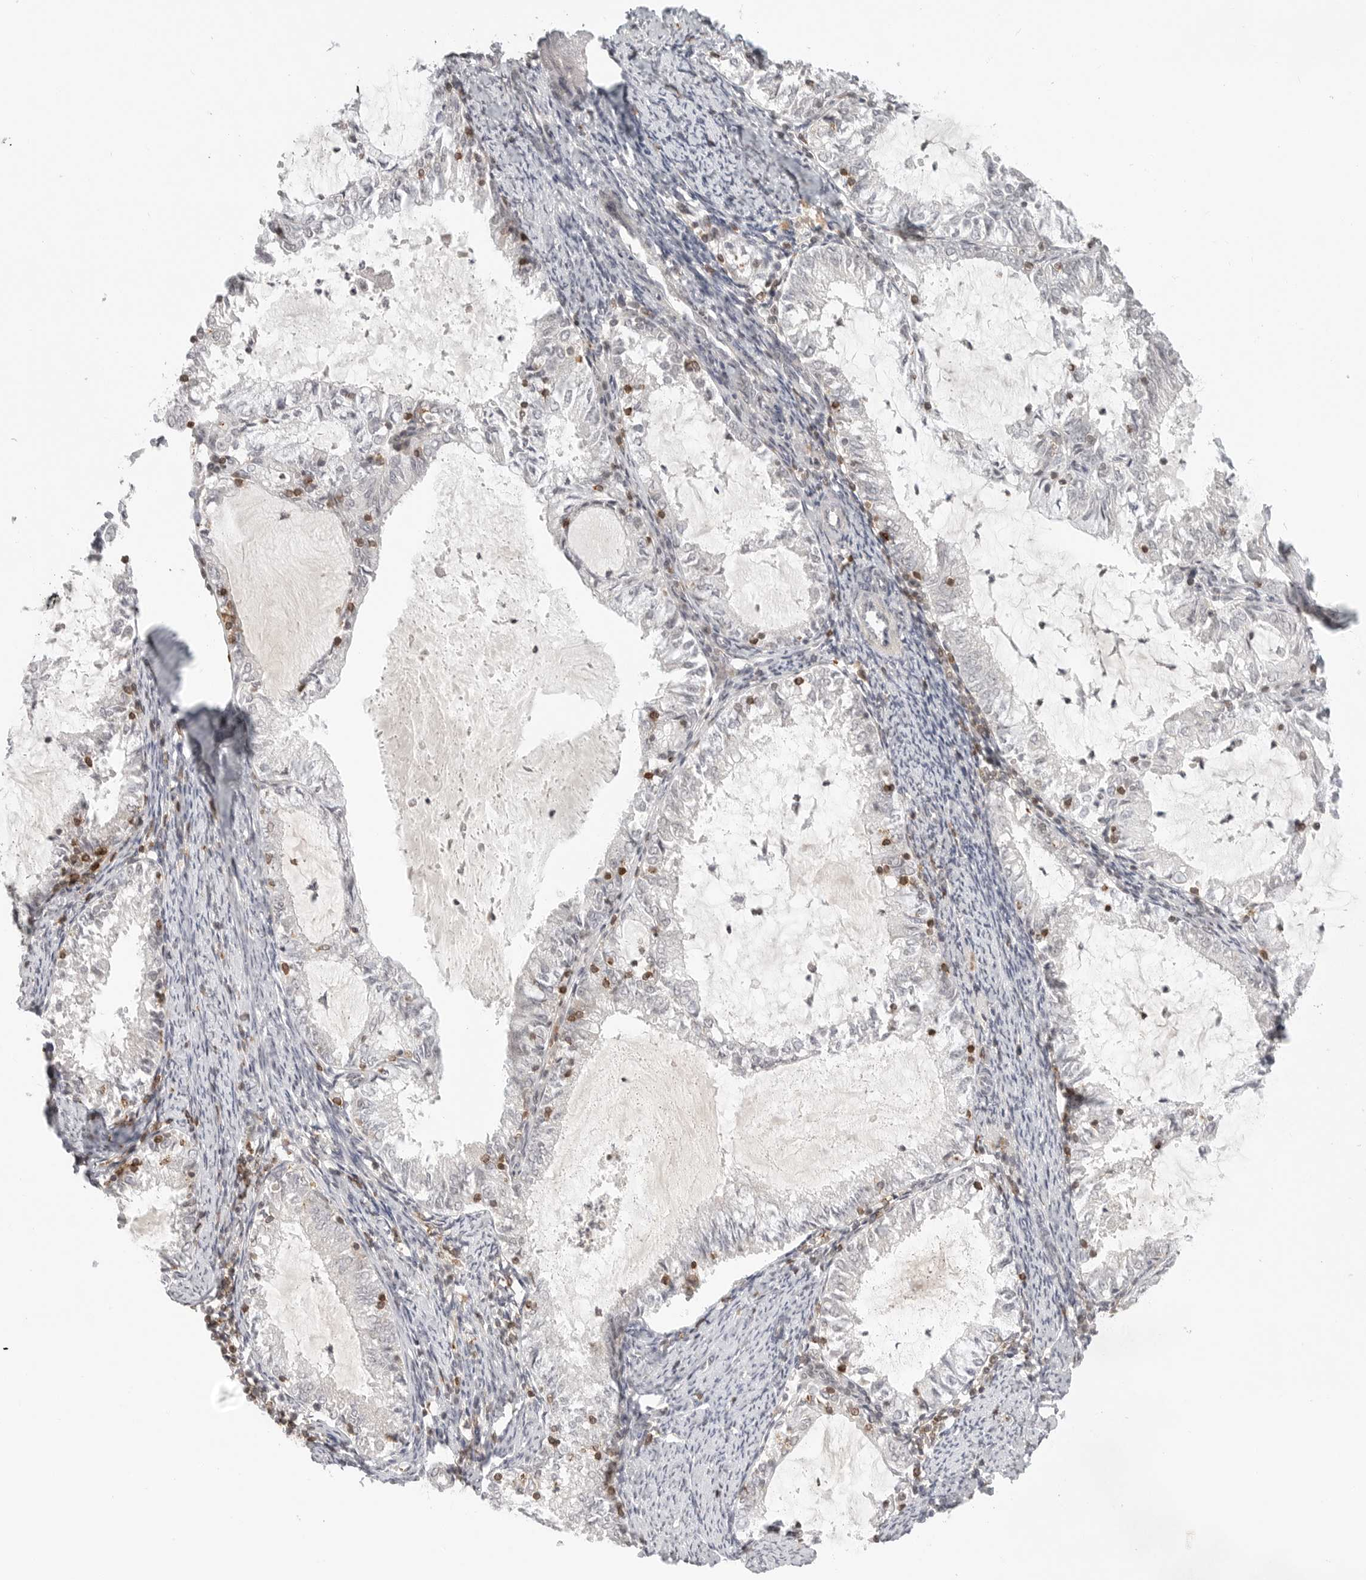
{"staining": {"intensity": "negative", "quantity": "none", "location": "none"}, "tissue": "endometrial cancer", "cell_type": "Tumor cells", "image_type": "cancer", "snomed": [{"axis": "morphology", "description": "Adenocarcinoma, NOS"}, {"axis": "topography", "description": "Endometrium"}], "caption": "DAB (3,3'-diaminobenzidine) immunohistochemical staining of human endometrial cancer shows no significant expression in tumor cells.", "gene": "SH3KBP1", "patient": {"sex": "female", "age": 57}}